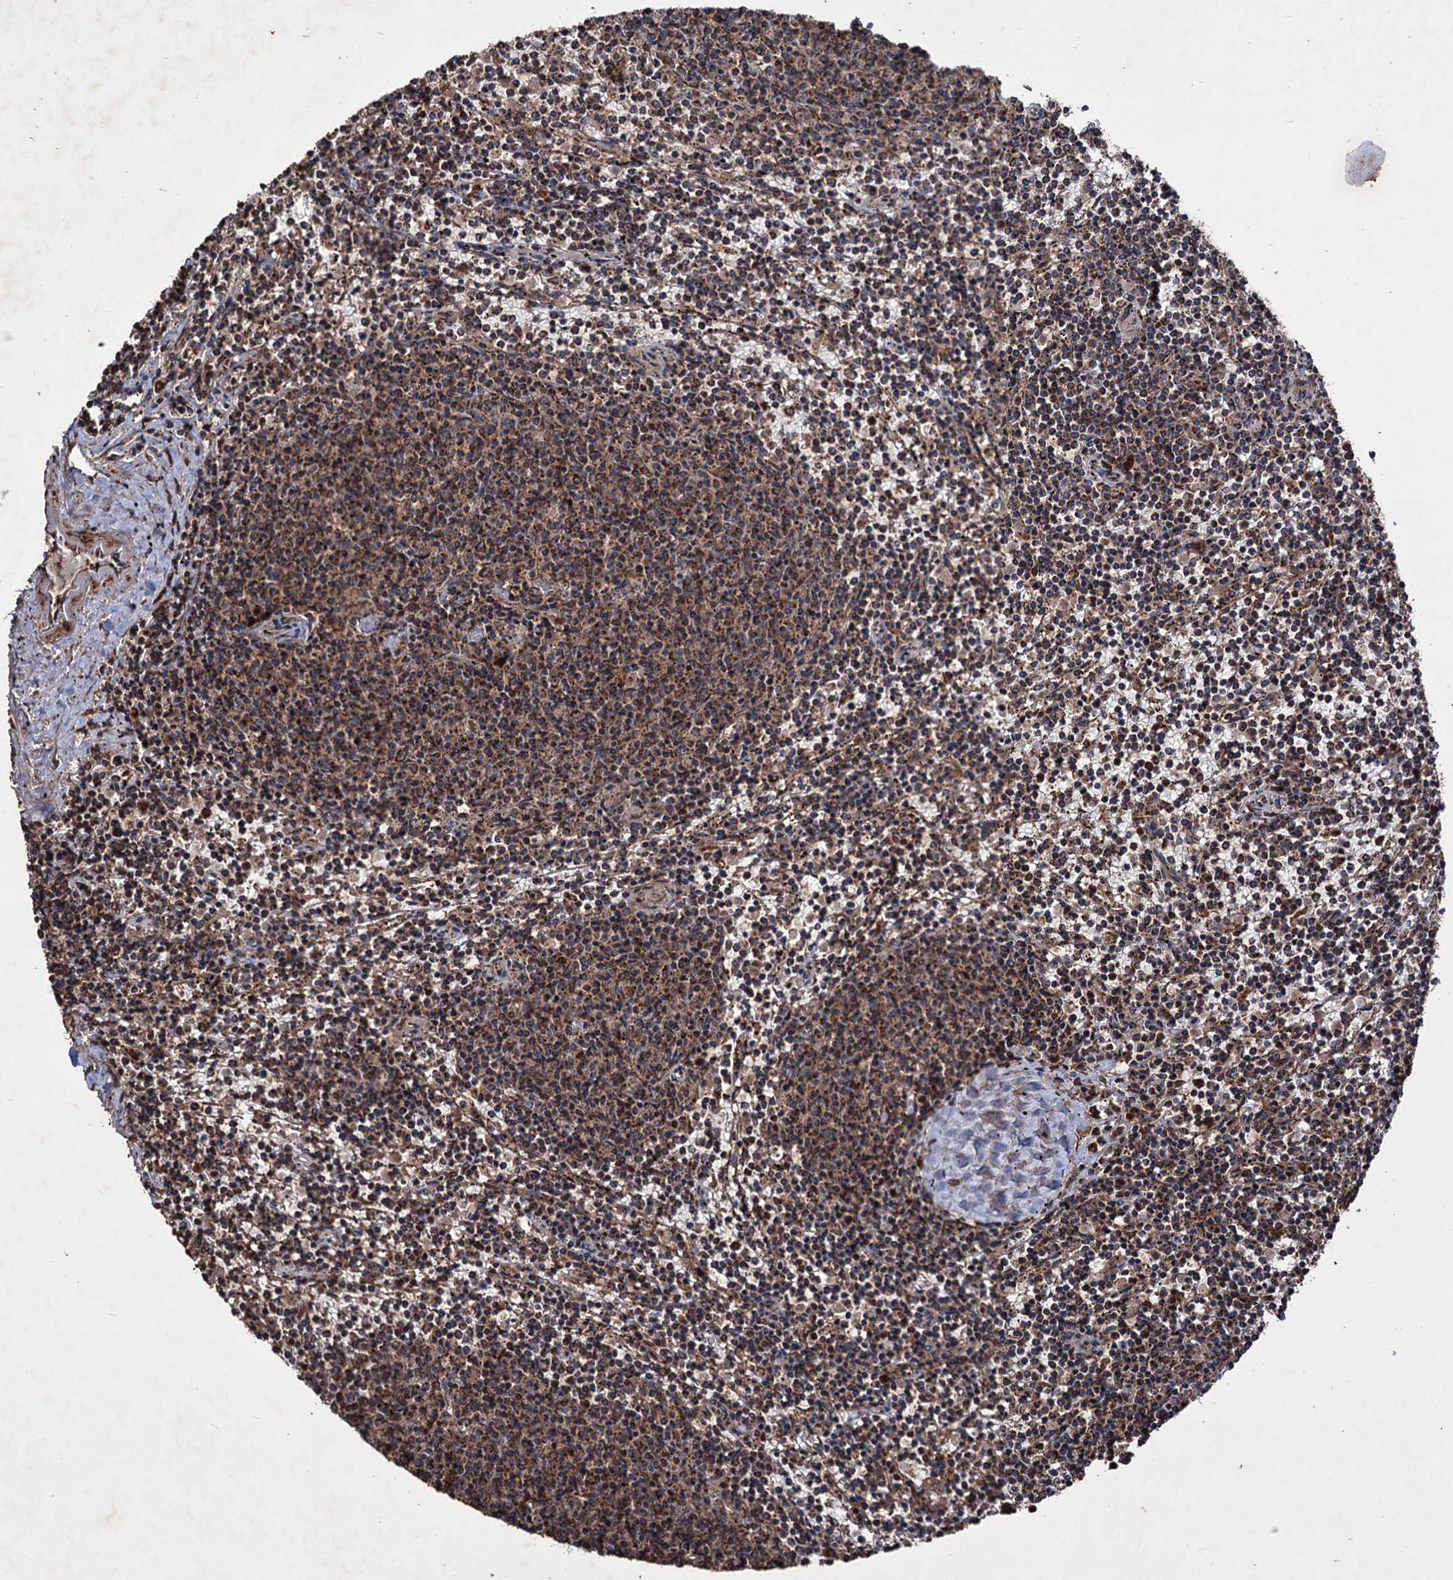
{"staining": {"intensity": "moderate", "quantity": "25%-75%", "location": "cytoplasmic/membranous"}, "tissue": "lymphoma", "cell_type": "Tumor cells", "image_type": "cancer", "snomed": [{"axis": "morphology", "description": "Malignant lymphoma, non-Hodgkin's type, Low grade"}, {"axis": "topography", "description": "Spleen"}], "caption": "Lymphoma stained with DAB (3,3'-diaminobenzidine) IHC displays medium levels of moderate cytoplasmic/membranous expression in about 25%-75% of tumor cells.", "gene": "IPO4", "patient": {"sex": "female", "age": 50}}